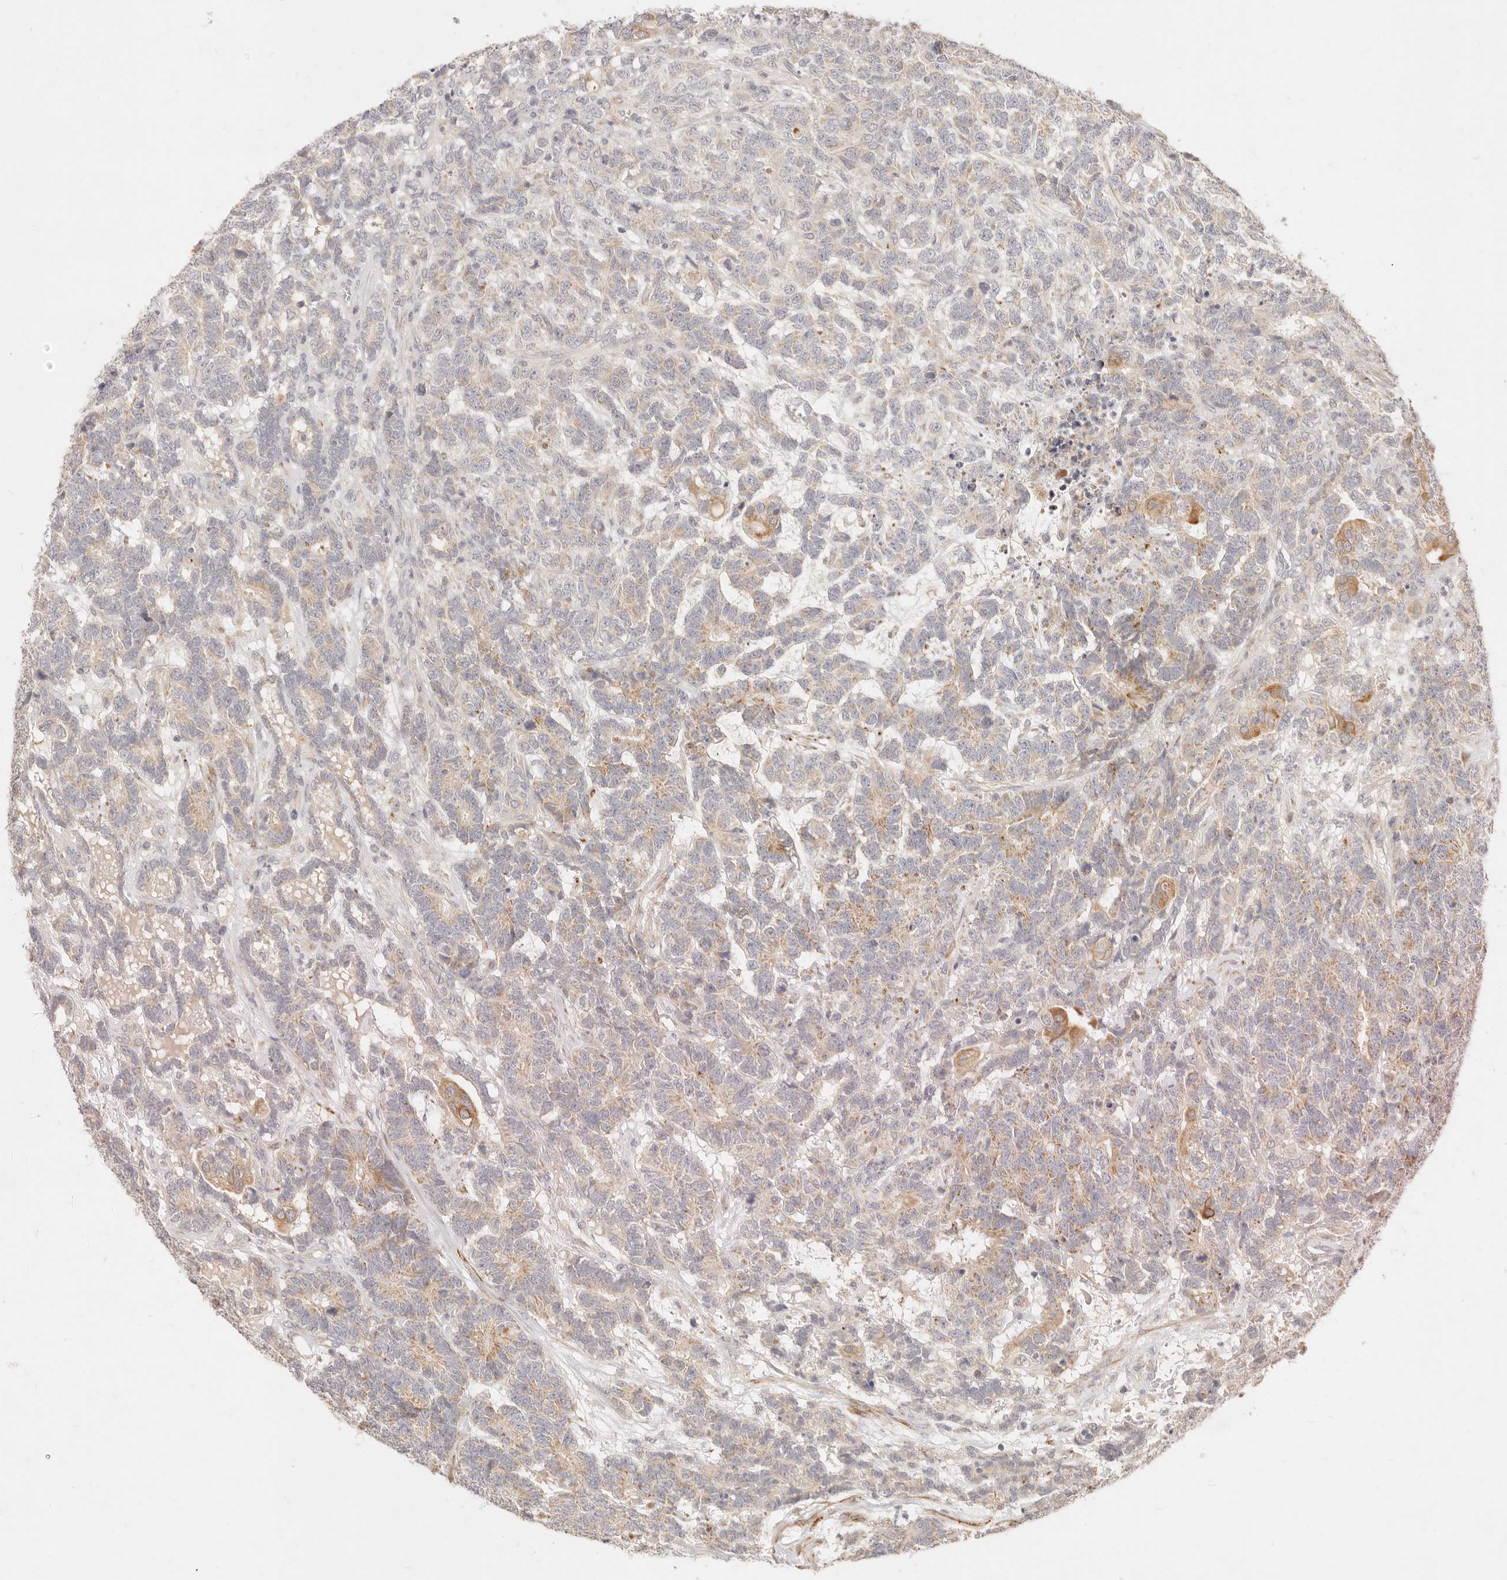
{"staining": {"intensity": "moderate", "quantity": "<25%", "location": "cytoplasmic/membranous"}, "tissue": "testis cancer", "cell_type": "Tumor cells", "image_type": "cancer", "snomed": [{"axis": "morphology", "description": "Carcinoma, Embryonal, NOS"}, {"axis": "topography", "description": "Testis"}], "caption": "A low amount of moderate cytoplasmic/membranous staining is appreciated in approximately <25% of tumor cells in embryonal carcinoma (testis) tissue. (Stains: DAB in brown, nuclei in blue, Microscopy: brightfield microscopy at high magnification).", "gene": "RUBCNL", "patient": {"sex": "male", "age": 26}}